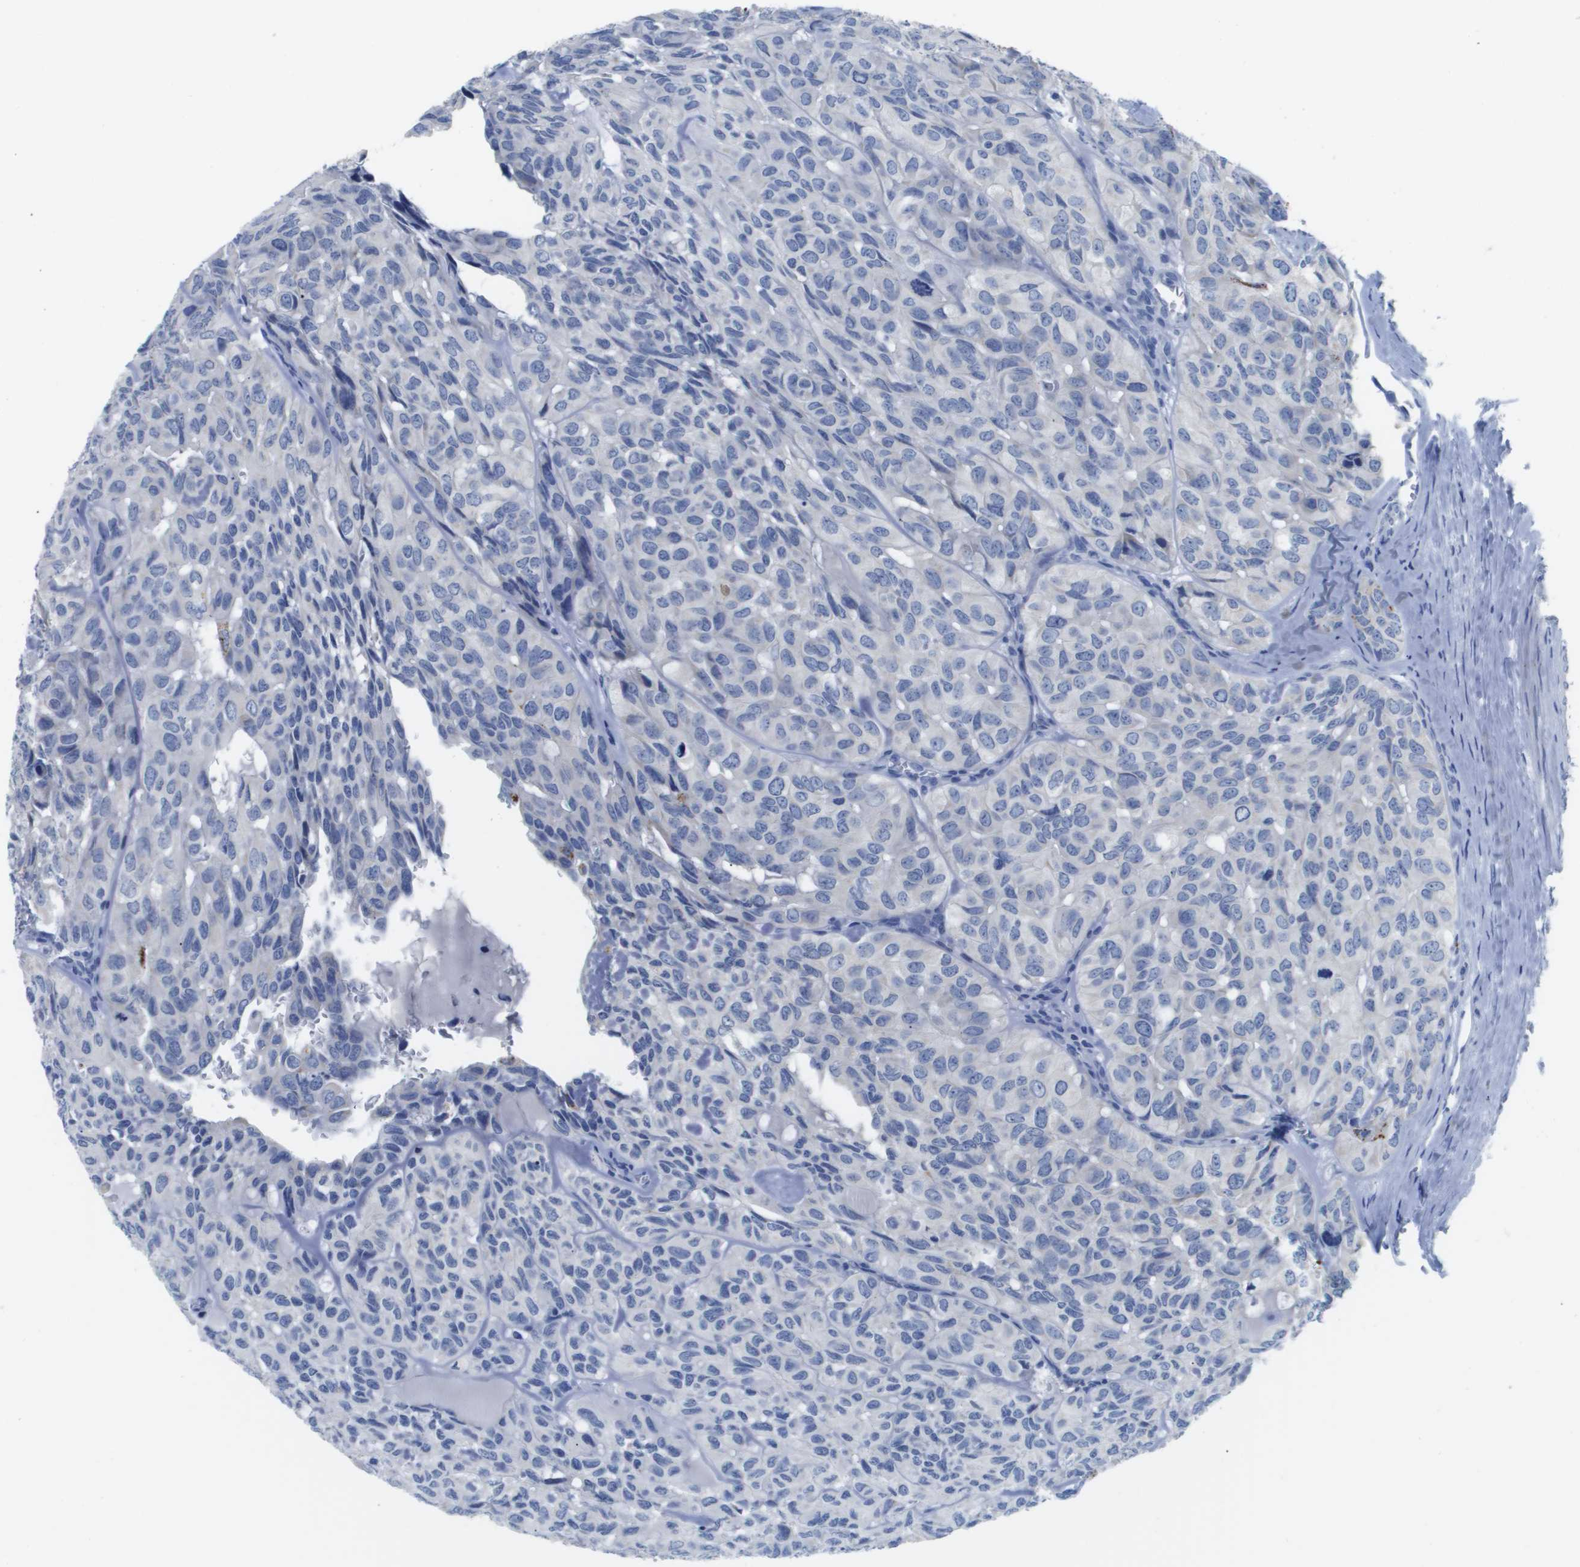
{"staining": {"intensity": "negative", "quantity": "none", "location": "none"}, "tissue": "head and neck cancer", "cell_type": "Tumor cells", "image_type": "cancer", "snomed": [{"axis": "morphology", "description": "Adenocarcinoma, NOS"}, {"axis": "topography", "description": "Salivary gland, NOS"}, {"axis": "topography", "description": "Head-Neck"}], "caption": "Immunohistochemistry (IHC) of human head and neck cancer (adenocarcinoma) reveals no expression in tumor cells. (DAB IHC with hematoxylin counter stain).", "gene": "MS4A1", "patient": {"sex": "female", "age": 76}}